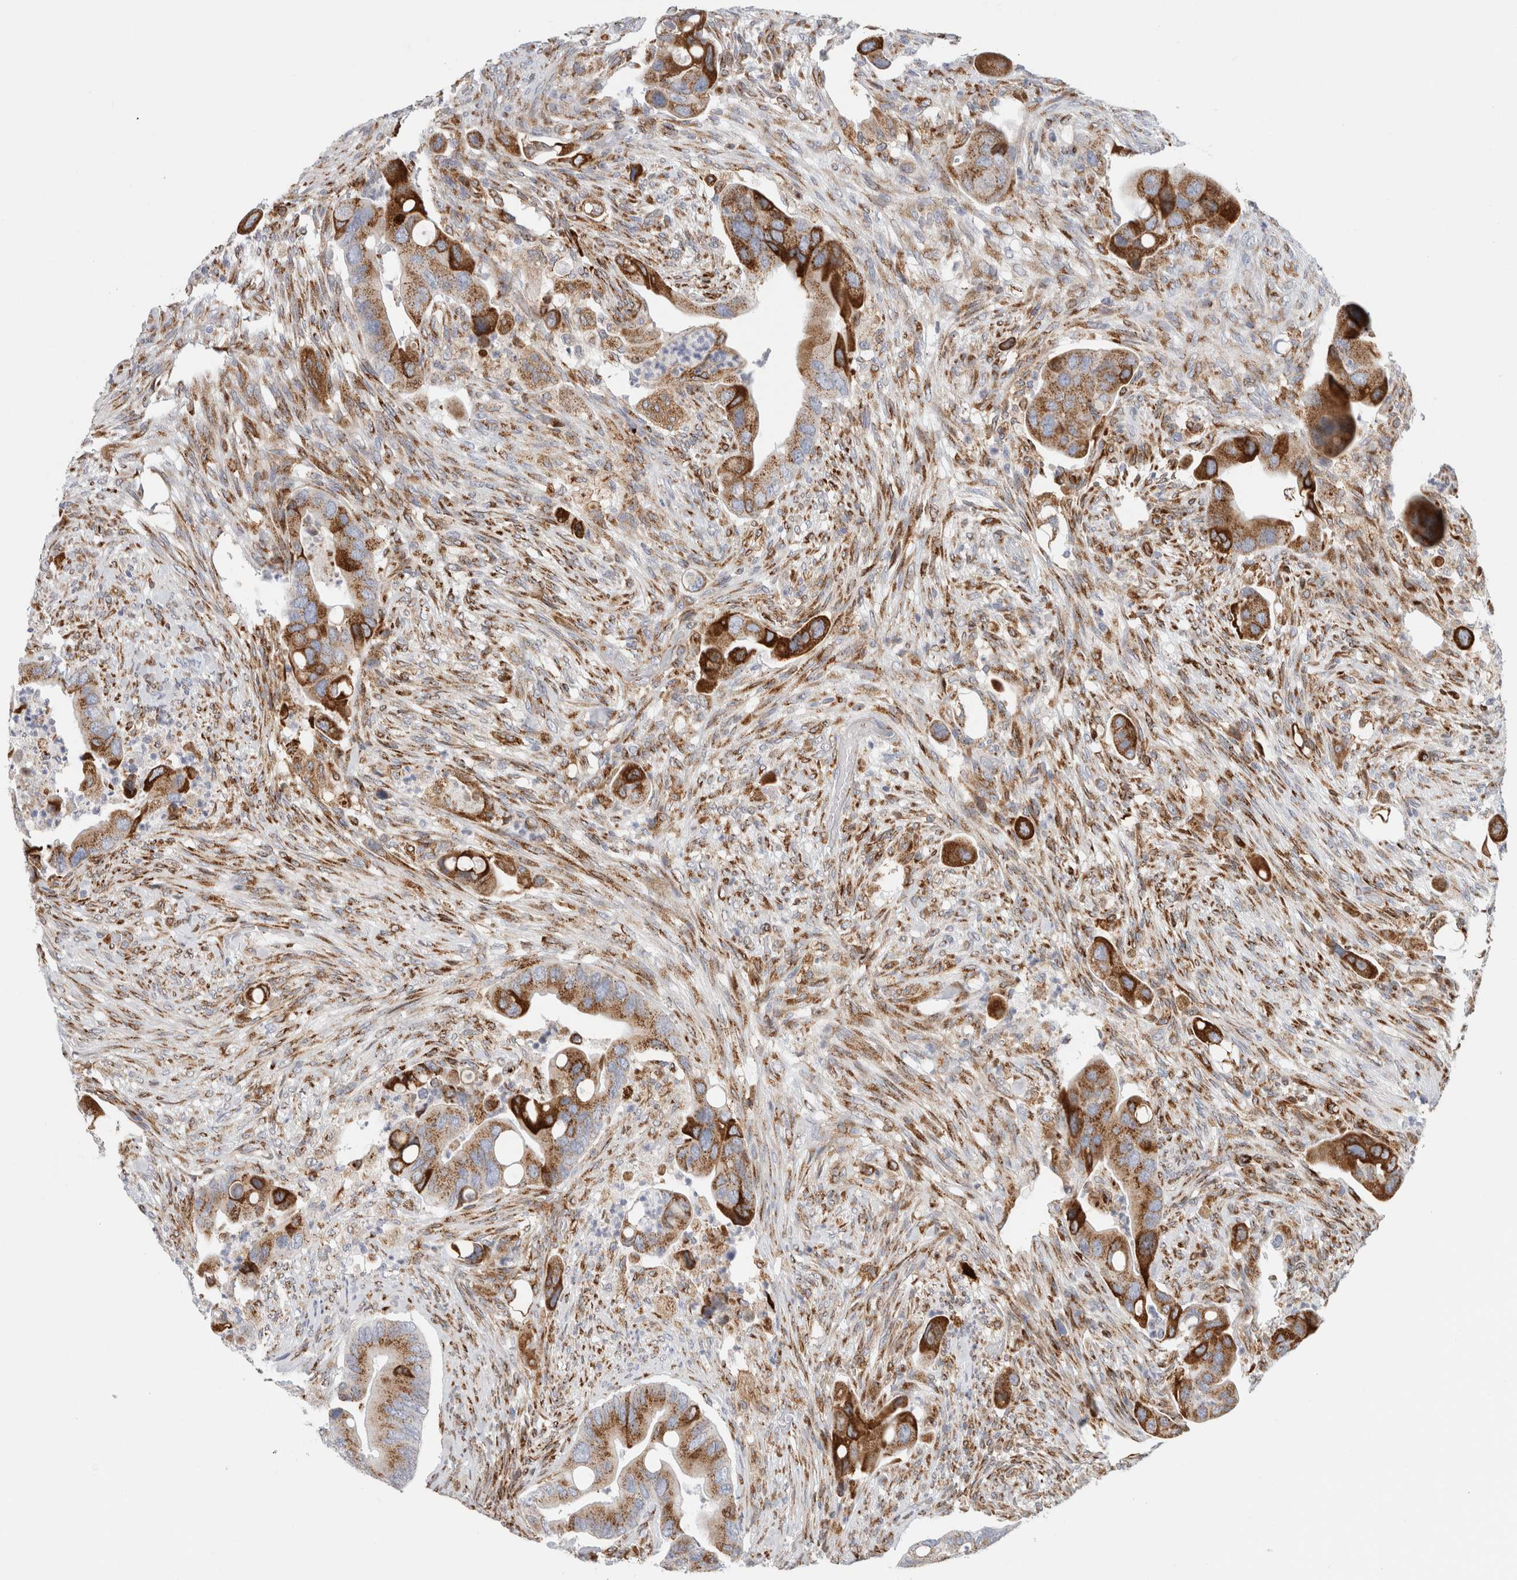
{"staining": {"intensity": "moderate", "quantity": ">75%", "location": "cytoplasmic/membranous"}, "tissue": "colorectal cancer", "cell_type": "Tumor cells", "image_type": "cancer", "snomed": [{"axis": "morphology", "description": "Adenocarcinoma, NOS"}, {"axis": "topography", "description": "Rectum"}], "caption": "This micrograph demonstrates colorectal adenocarcinoma stained with immunohistochemistry to label a protein in brown. The cytoplasmic/membranous of tumor cells show moderate positivity for the protein. Nuclei are counter-stained blue.", "gene": "MCFD2", "patient": {"sex": "female", "age": 57}}